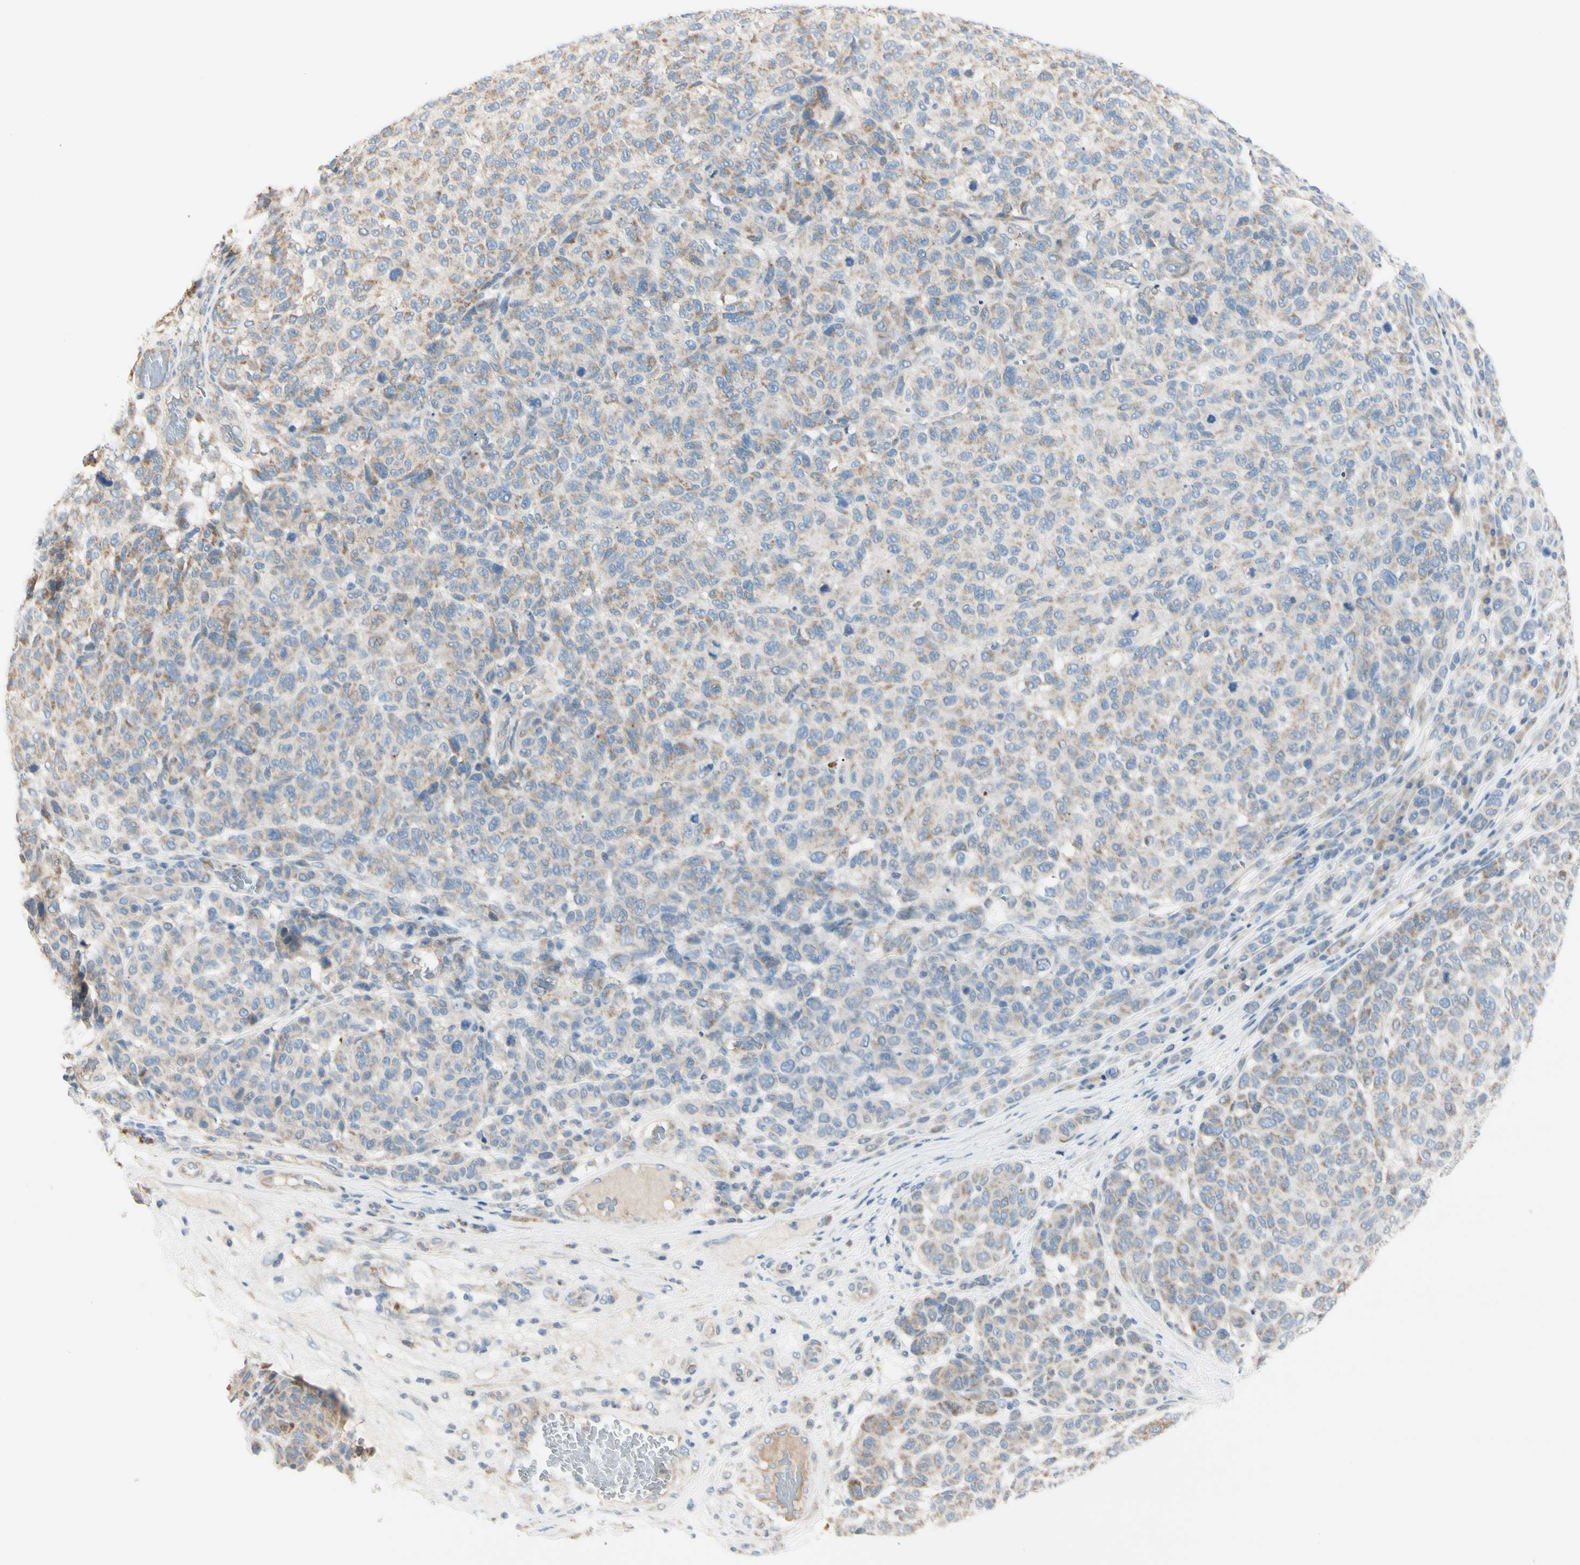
{"staining": {"intensity": "weak", "quantity": ">75%", "location": "cytoplasmic/membranous"}, "tissue": "melanoma", "cell_type": "Tumor cells", "image_type": "cancer", "snomed": [{"axis": "morphology", "description": "Malignant melanoma, NOS"}, {"axis": "topography", "description": "Skin"}], "caption": "Protein expression analysis of human malignant melanoma reveals weak cytoplasmic/membranous staining in about >75% of tumor cells. The staining is performed using DAB brown chromogen to label protein expression. The nuclei are counter-stained blue using hematoxylin.", "gene": "EPHA3", "patient": {"sex": "male", "age": 59}}